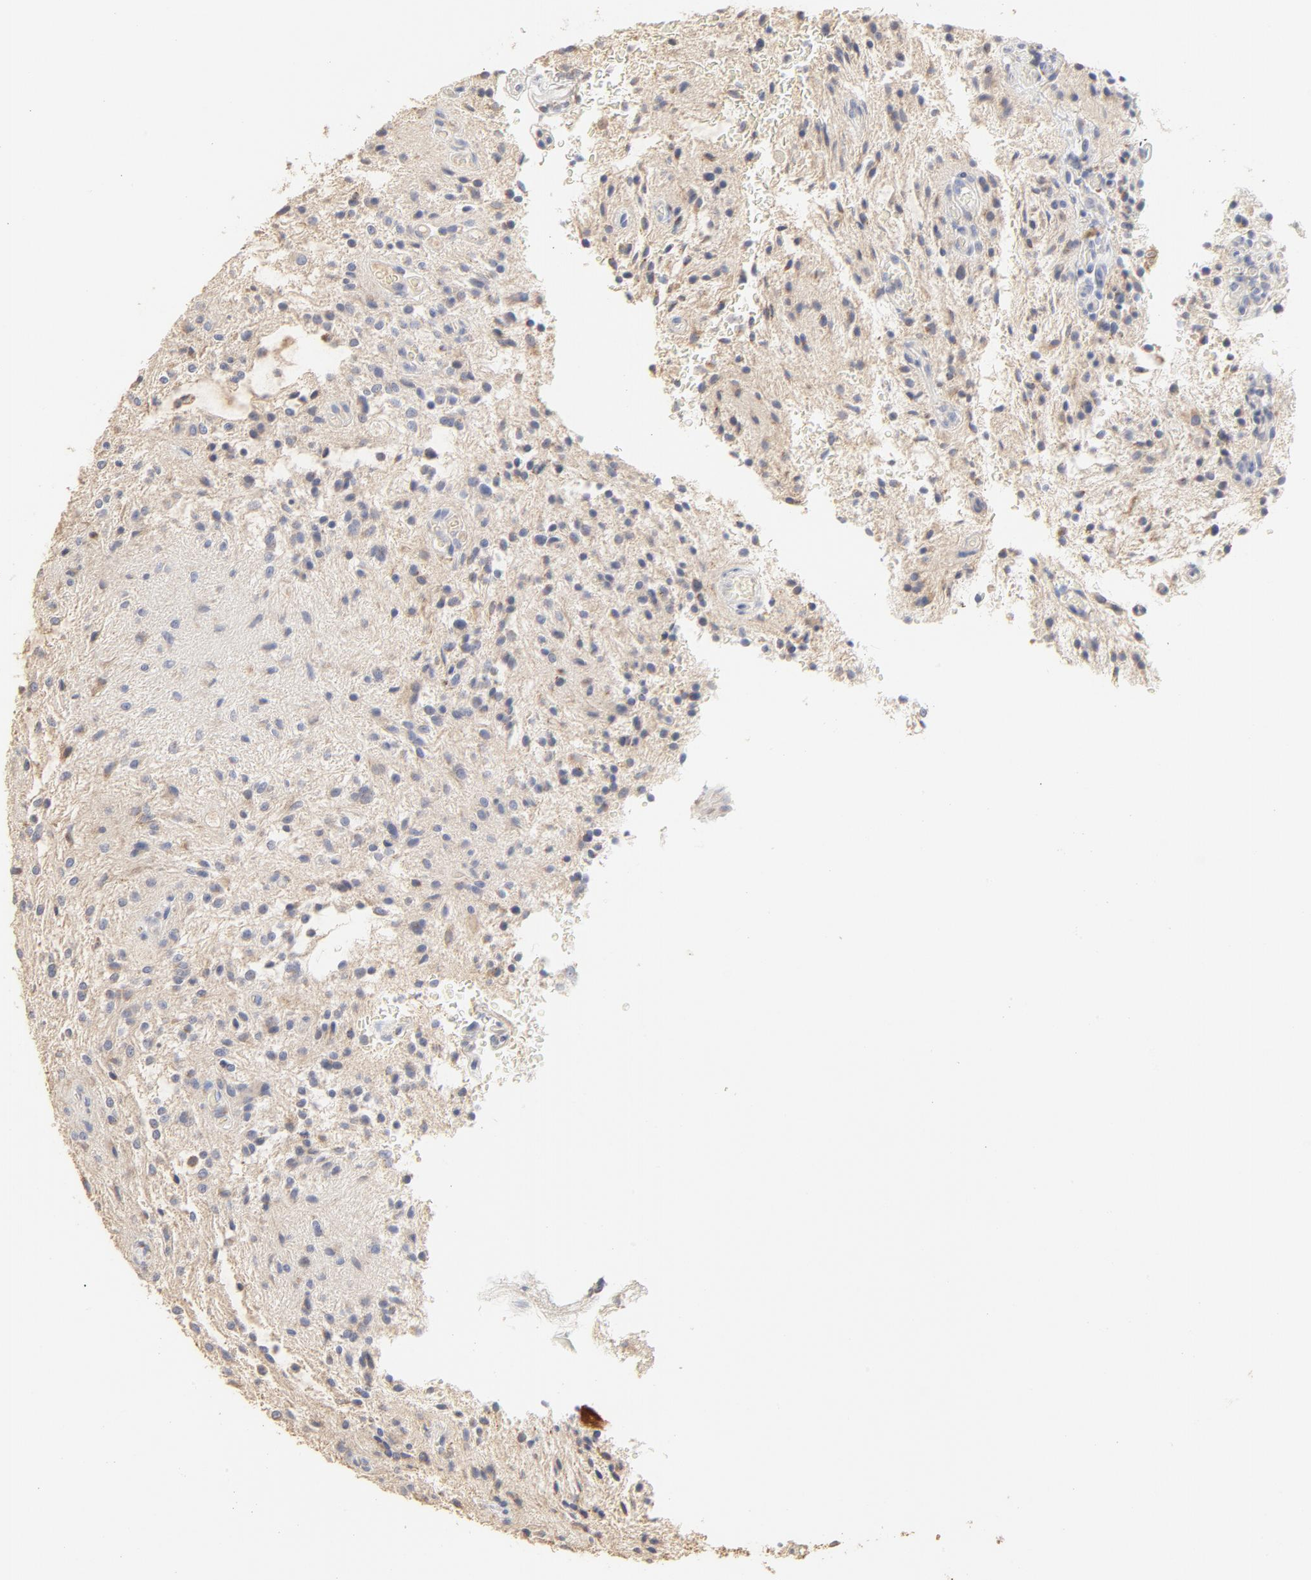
{"staining": {"intensity": "negative", "quantity": "none", "location": "none"}, "tissue": "glioma", "cell_type": "Tumor cells", "image_type": "cancer", "snomed": [{"axis": "morphology", "description": "Glioma, malignant, NOS"}, {"axis": "topography", "description": "Cerebellum"}], "caption": "Micrograph shows no significant protein staining in tumor cells of glioma (malignant). The staining is performed using DAB (3,3'-diaminobenzidine) brown chromogen with nuclei counter-stained in using hematoxylin.", "gene": "FCGBP", "patient": {"sex": "female", "age": 10}}